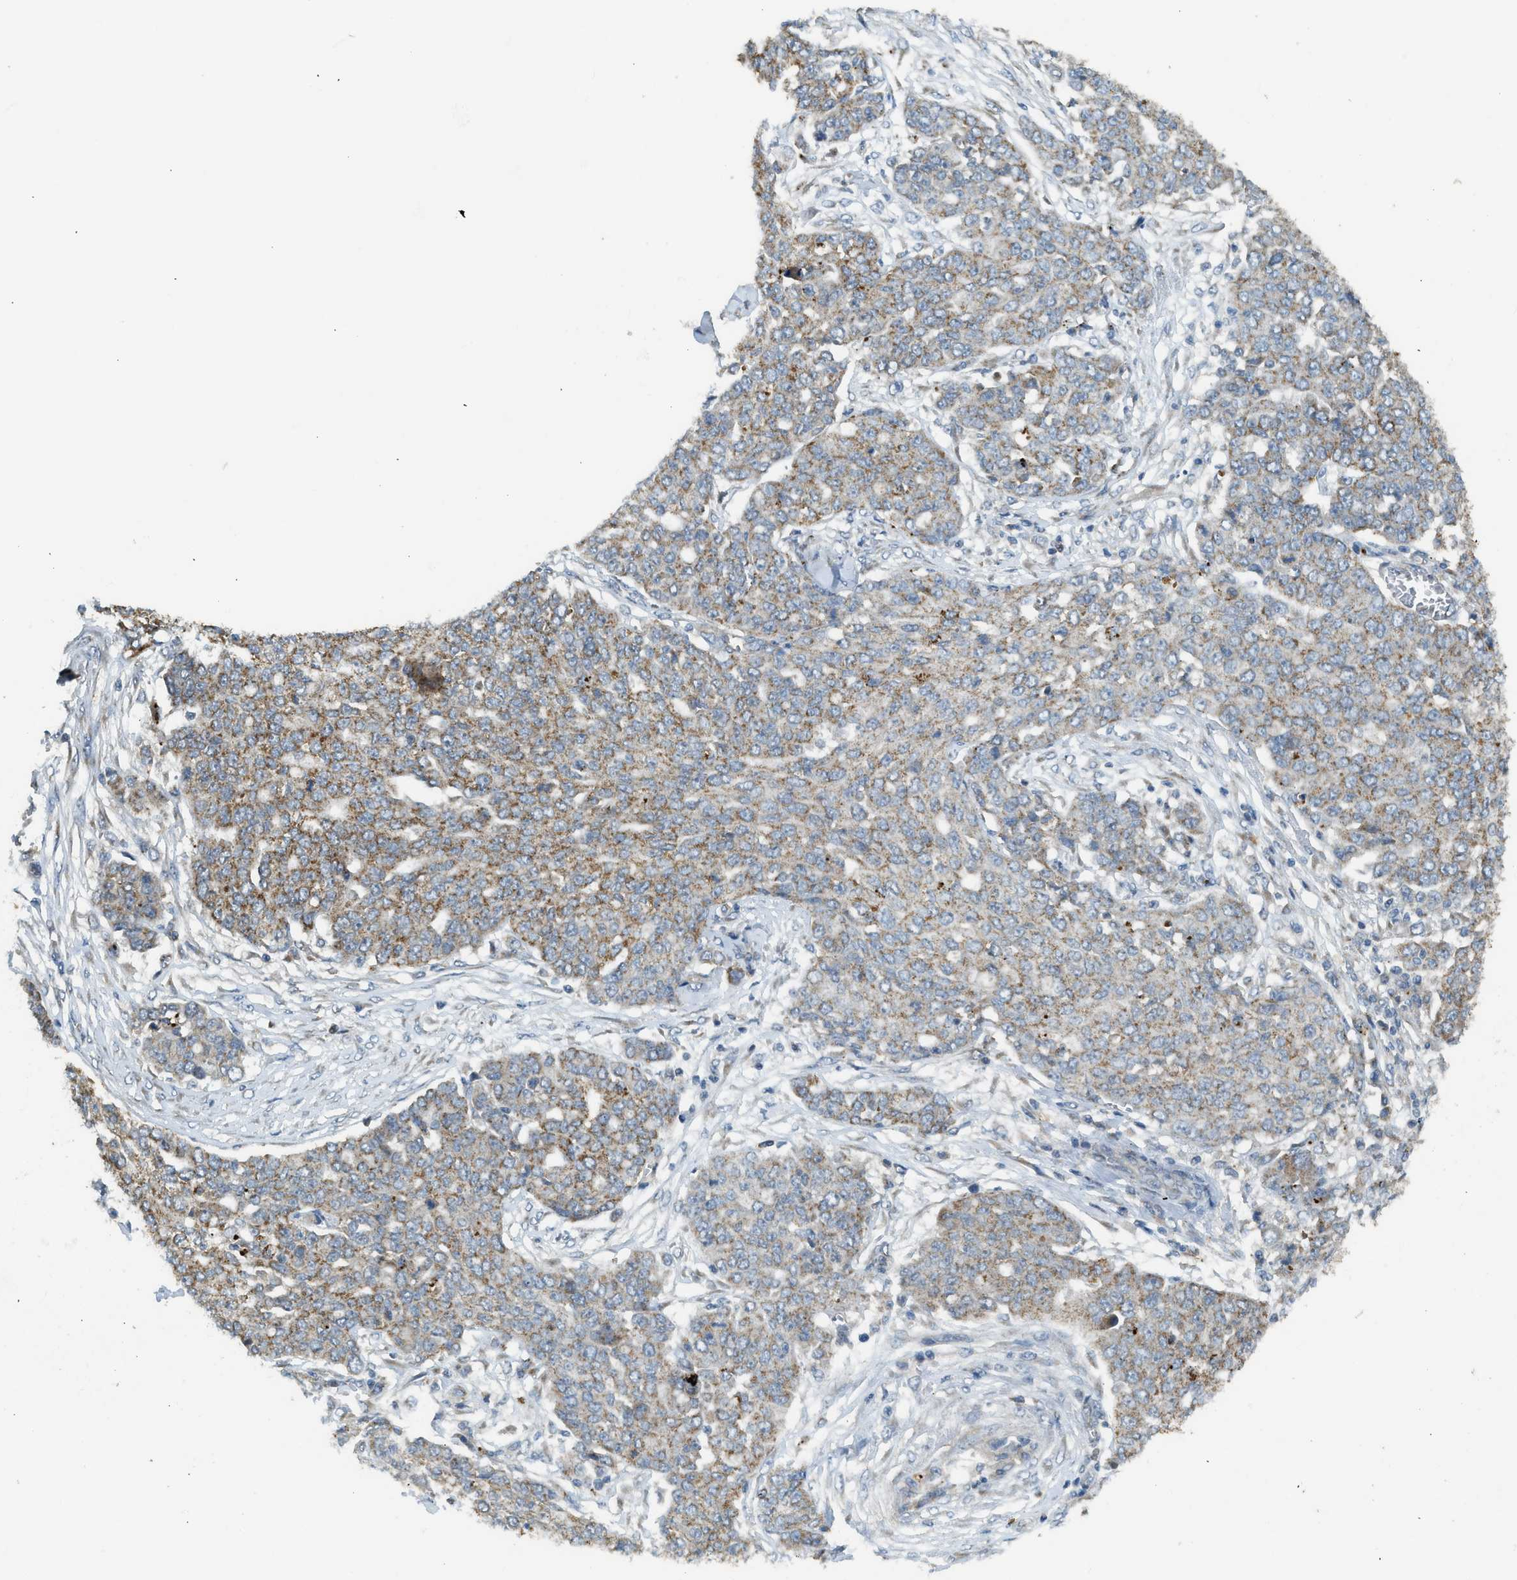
{"staining": {"intensity": "moderate", "quantity": "25%-75%", "location": "cytoplasmic/membranous"}, "tissue": "ovarian cancer", "cell_type": "Tumor cells", "image_type": "cancer", "snomed": [{"axis": "morphology", "description": "Cystadenocarcinoma, serous, NOS"}, {"axis": "topography", "description": "Soft tissue"}, {"axis": "topography", "description": "Ovary"}], "caption": "DAB (3,3'-diaminobenzidine) immunohistochemical staining of human ovarian cancer (serous cystadenocarcinoma) shows moderate cytoplasmic/membranous protein expression in approximately 25%-75% of tumor cells. Using DAB (3,3'-diaminobenzidine) (brown) and hematoxylin (blue) stains, captured at high magnification using brightfield microscopy.", "gene": "STARD3", "patient": {"sex": "female", "age": 57}}